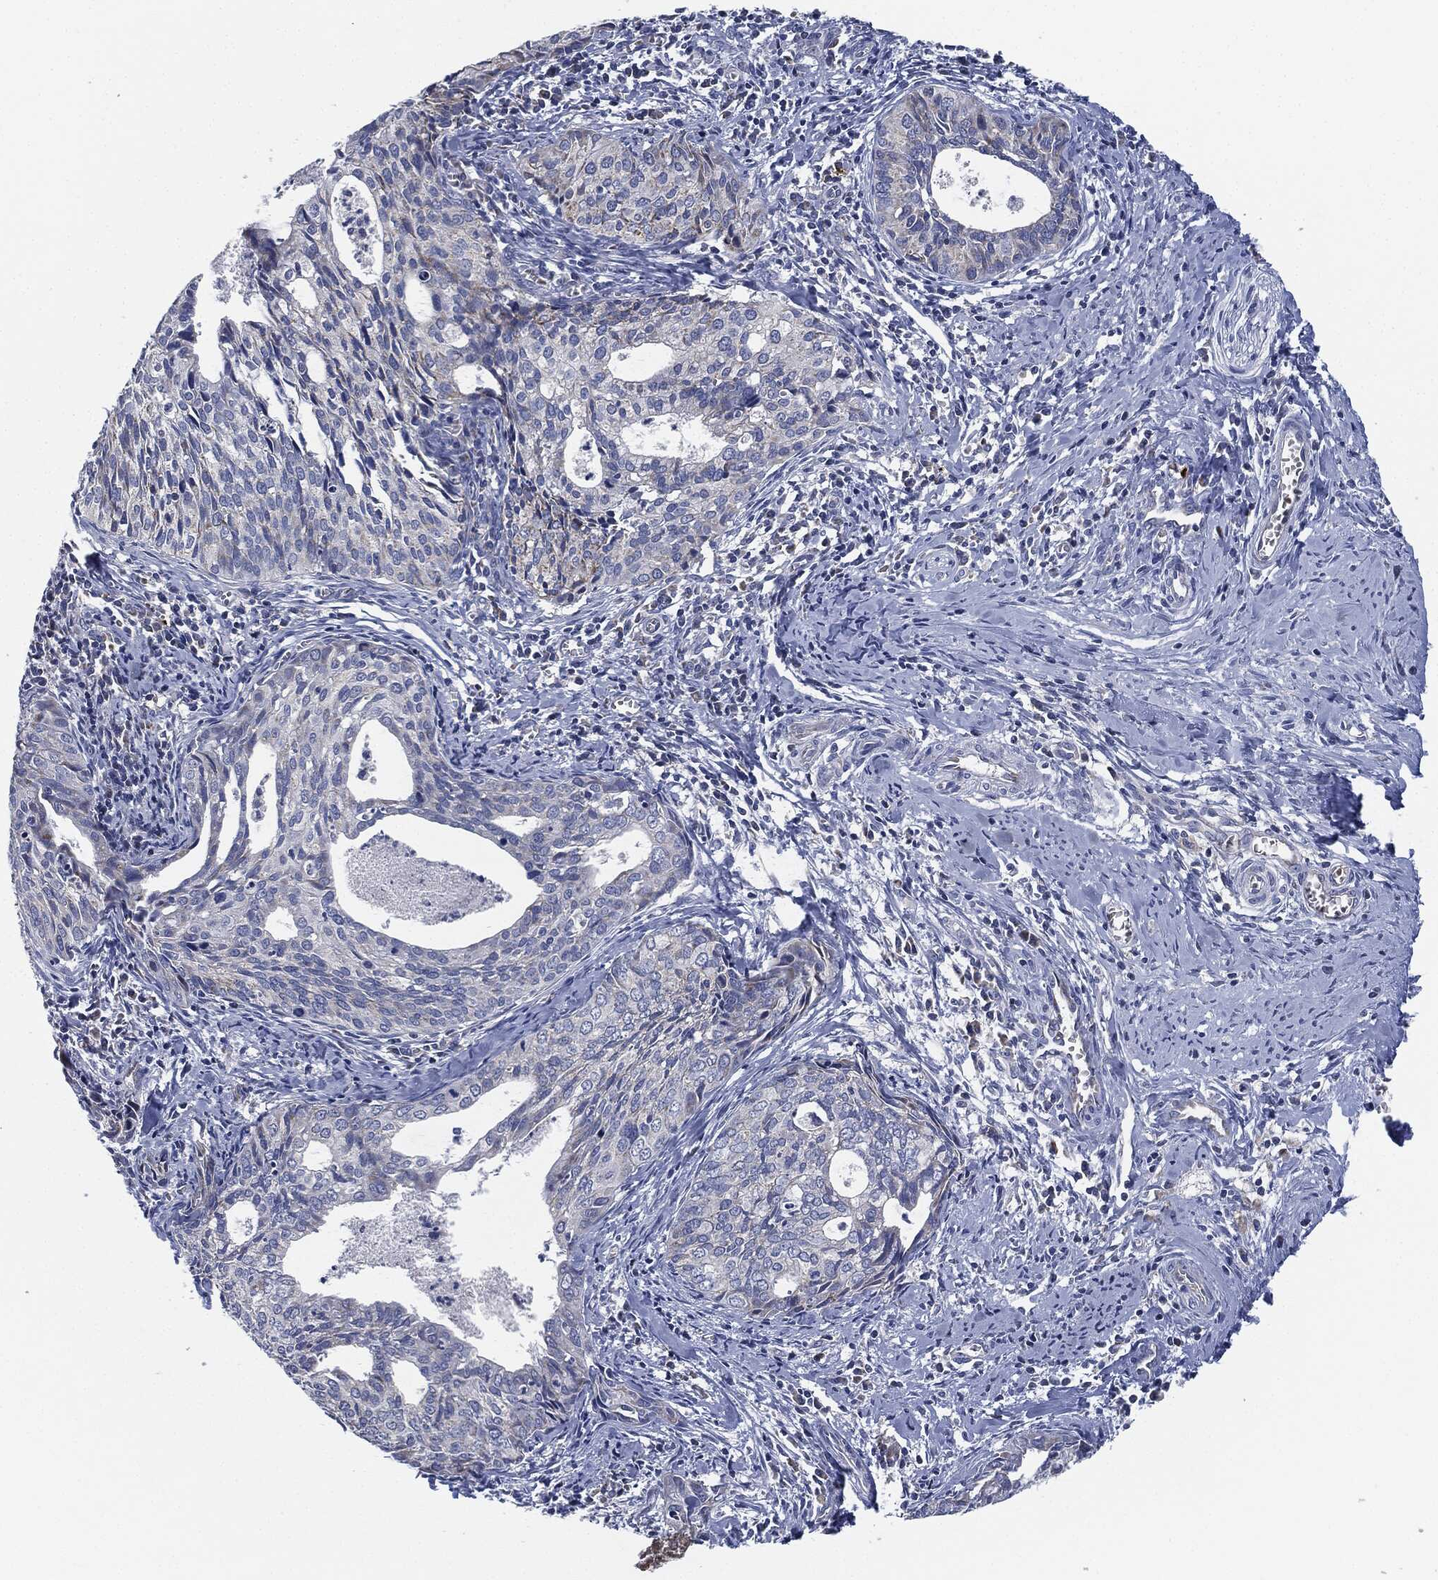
{"staining": {"intensity": "negative", "quantity": "none", "location": "none"}, "tissue": "cervical cancer", "cell_type": "Tumor cells", "image_type": "cancer", "snomed": [{"axis": "morphology", "description": "Squamous cell carcinoma, NOS"}, {"axis": "topography", "description": "Cervix"}], "caption": "Tumor cells are negative for brown protein staining in cervical cancer (squamous cell carcinoma).", "gene": "SIGLEC9", "patient": {"sex": "female", "age": 29}}